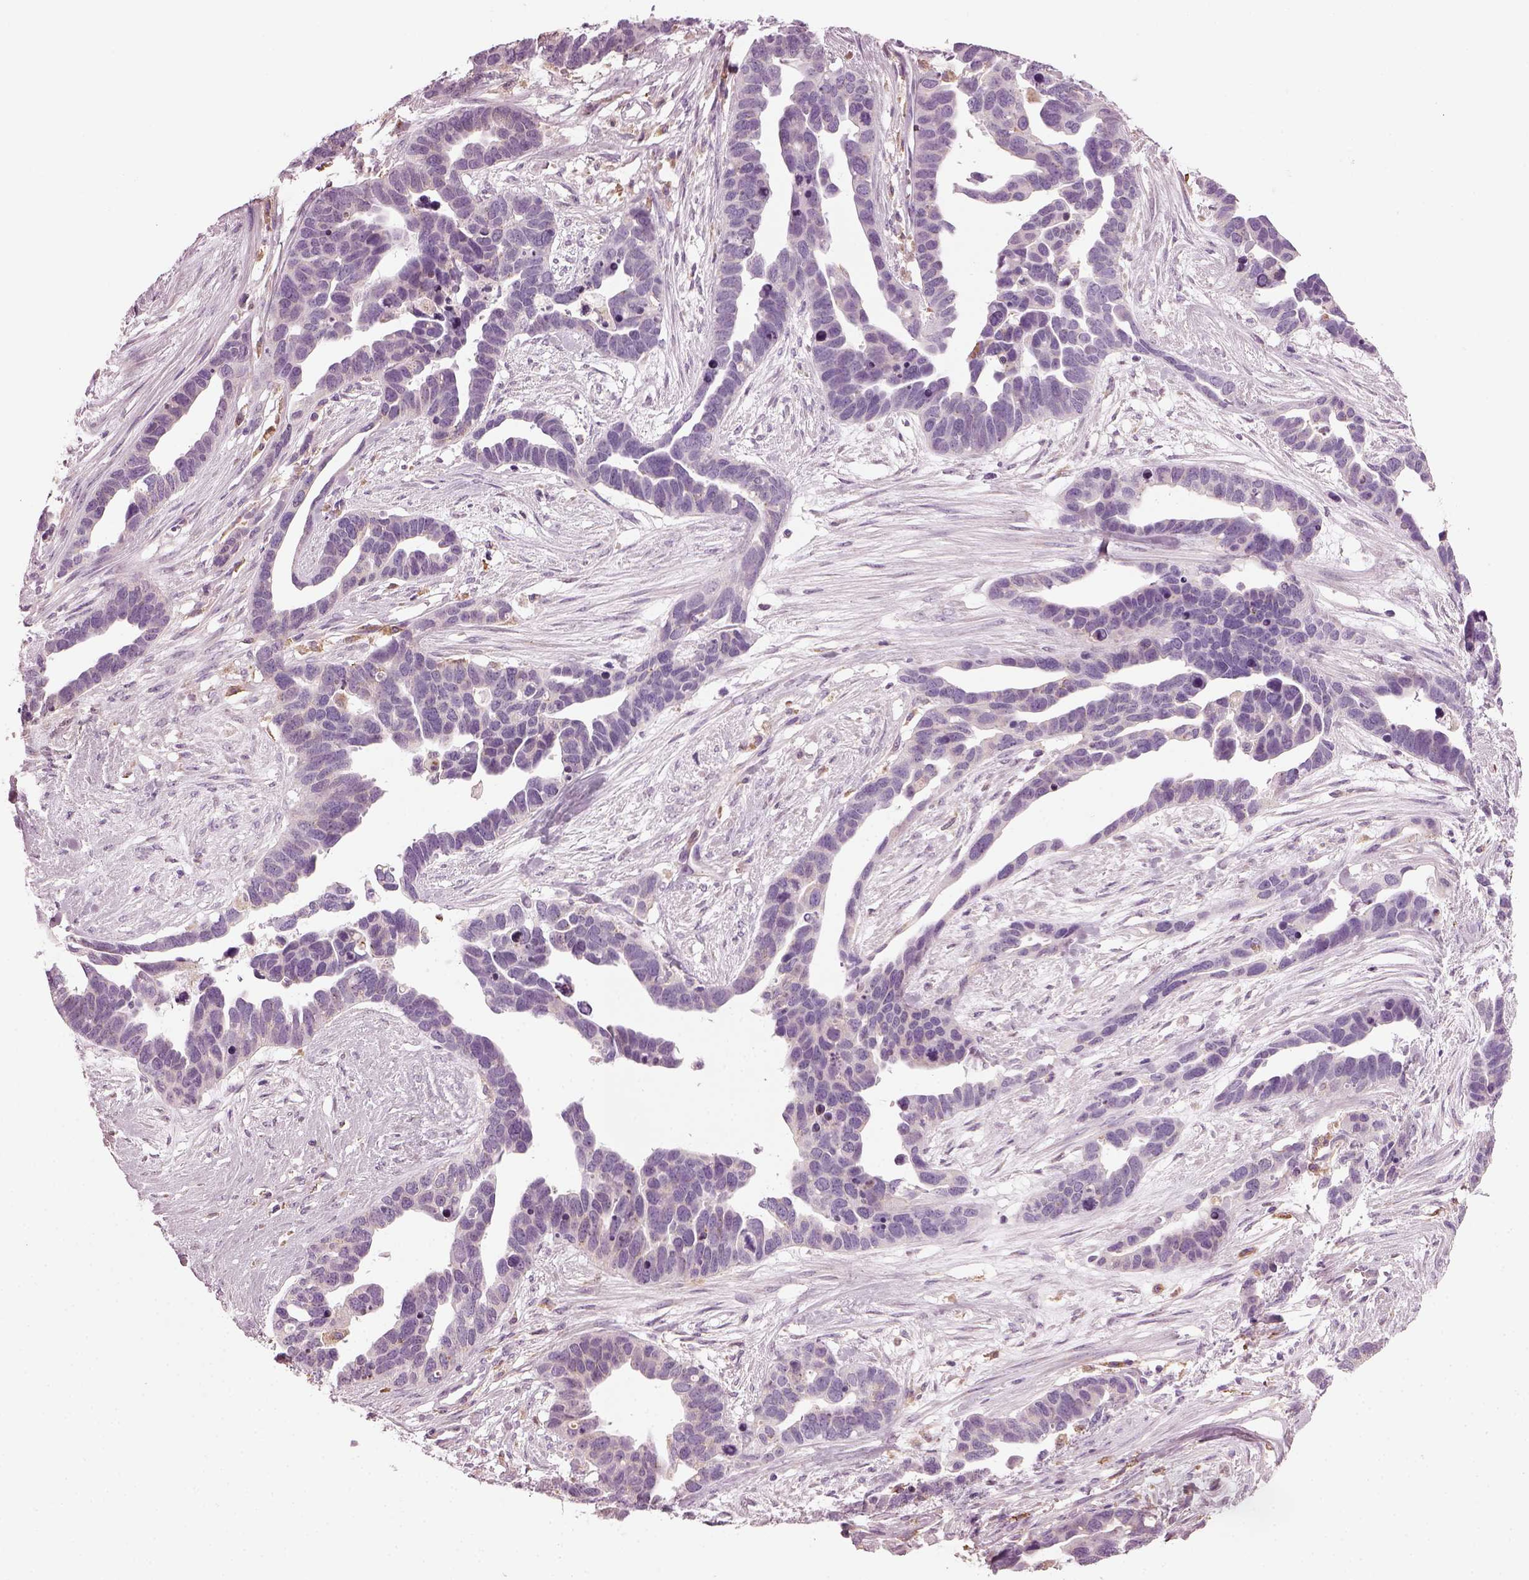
{"staining": {"intensity": "negative", "quantity": "none", "location": "none"}, "tissue": "ovarian cancer", "cell_type": "Tumor cells", "image_type": "cancer", "snomed": [{"axis": "morphology", "description": "Cystadenocarcinoma, serous, NOS"}, {"axis": "topography", "description": "Ovary"}], "caption": "A micrograph of human ovarian cancer is negative for staining in tumor cells.", "gene": "TMEM231", "patient": {"sex": "female", "age": 54}}